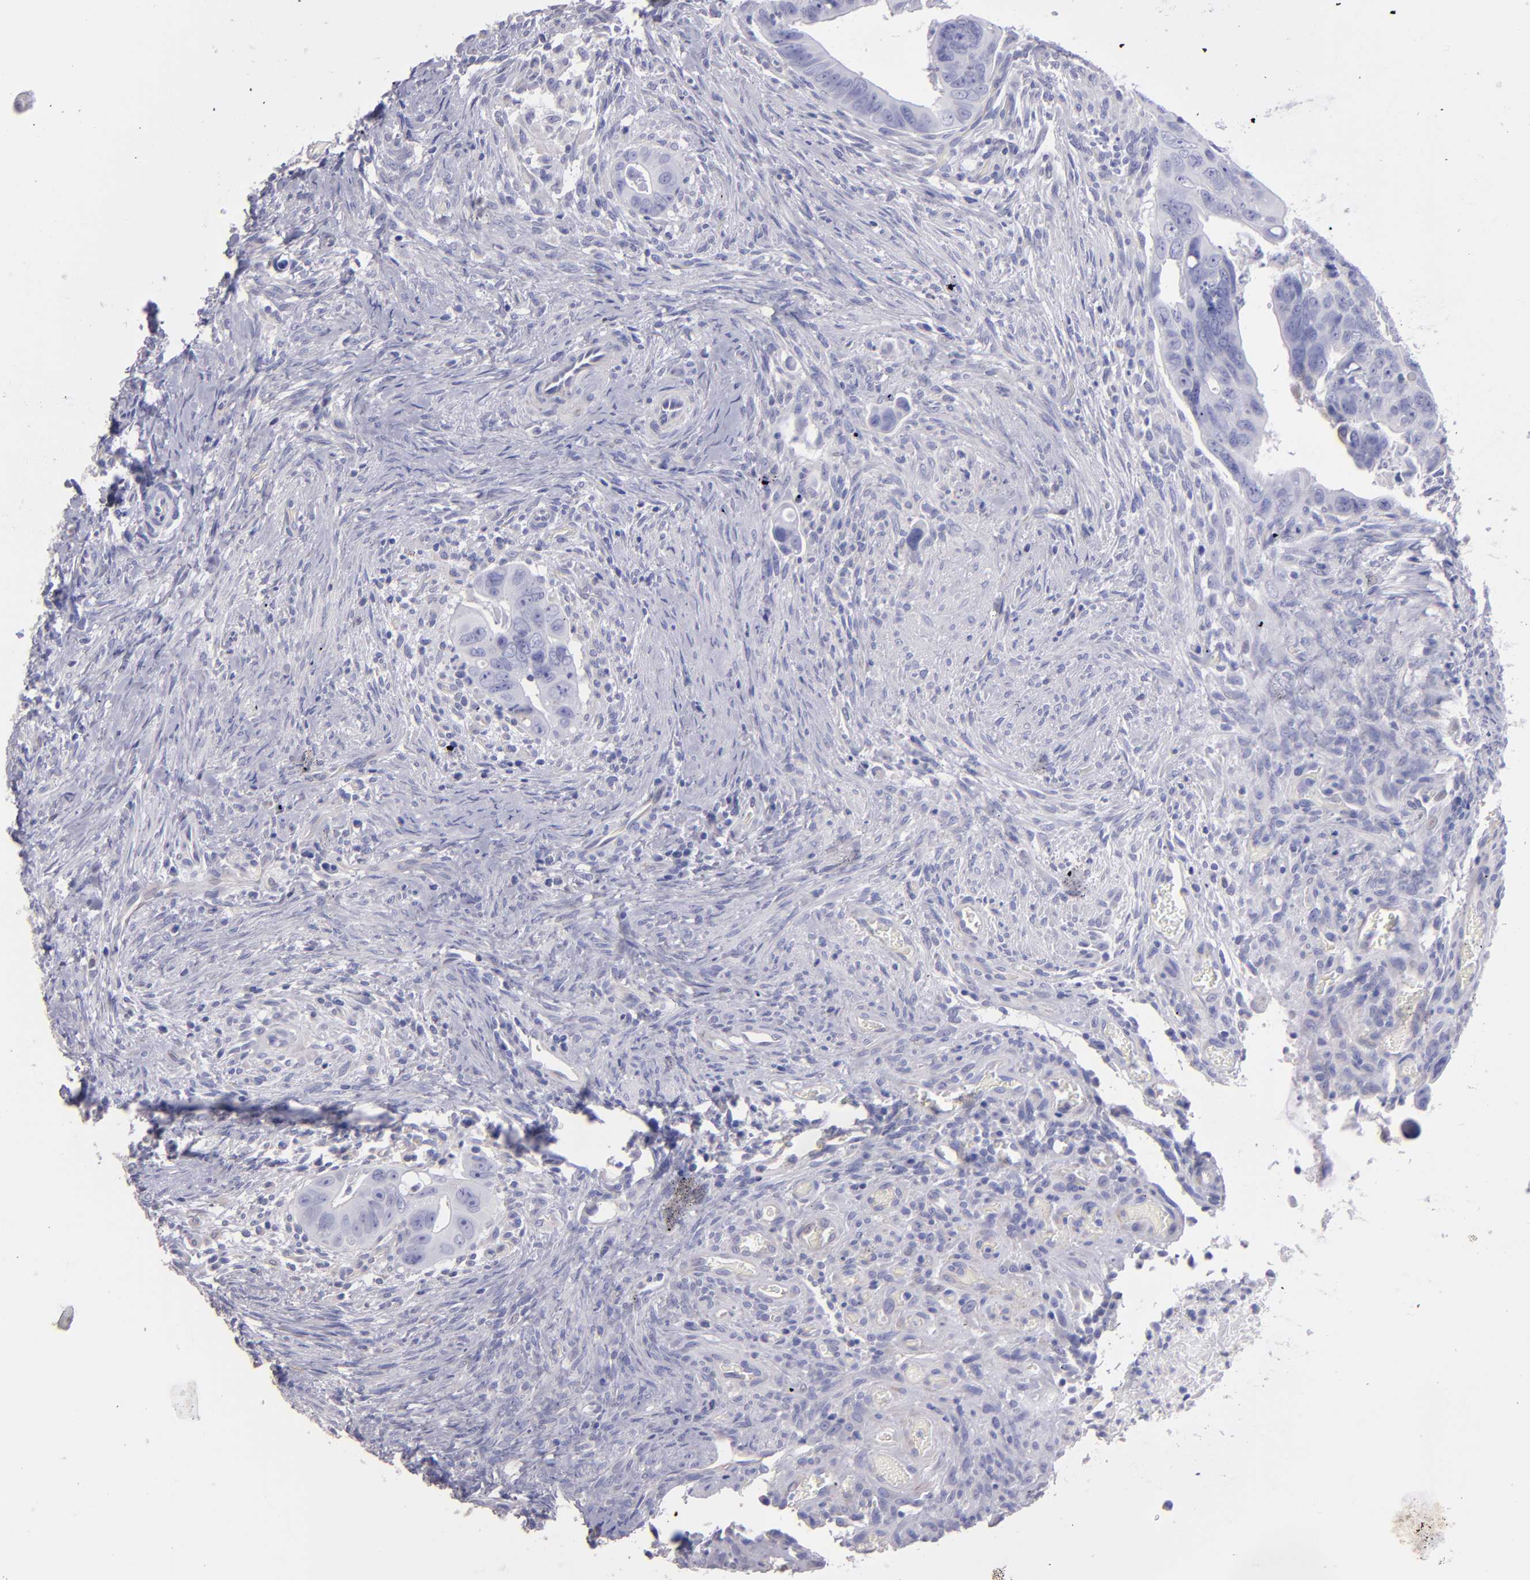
{"staining": {"intensity": "negative", "quantity": "none", "location": "none"}, "tissue": "colorectal cancer", "cell_type": "Tumor cells", "image_type": "cancer", "snomed": [{"axis": "morphology", "description": "Adenocarcinoma, NOS"}, {"axis": "topography", "description": "Rectum"}], "caption": "Immunohistochemistry of colorectal adenocarcinoma demonstrates no staining in tumor cells. (Brightfield microscopy of DAB (3,3'-diaminobenzidine) immunohistochemistry (IHC) at high magnification).", "gene": "TG", "patient": {"sex": "male", "age": 53}}